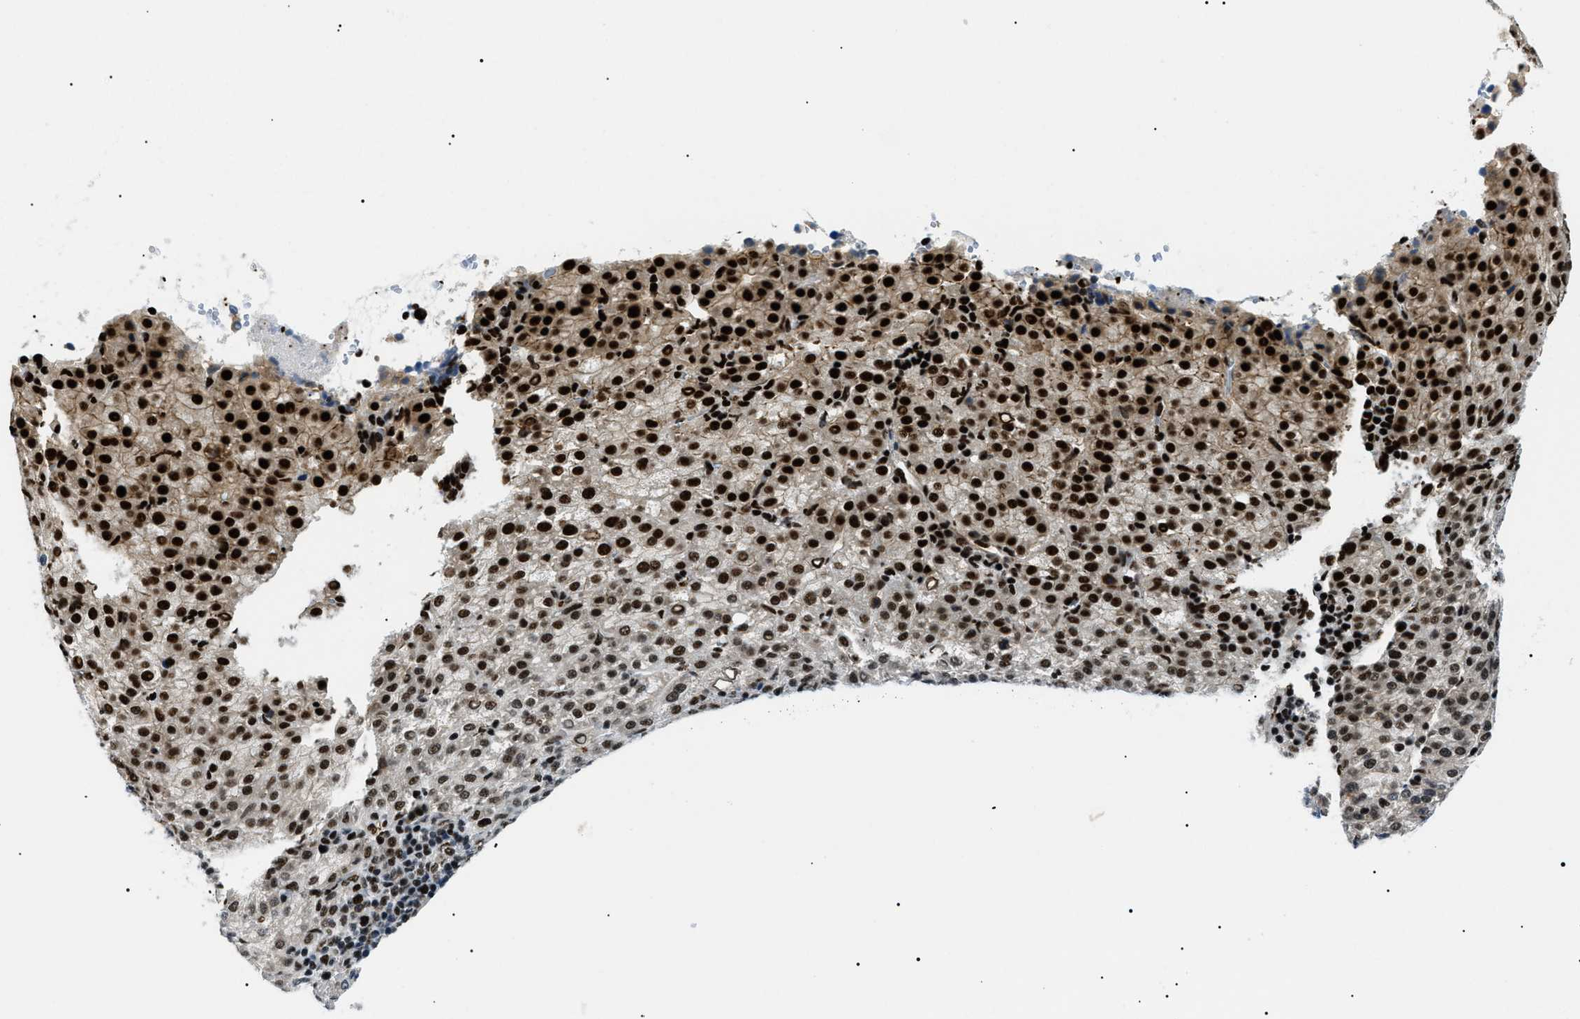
{"staining": {"intensity": "strong", "quantity": ">75%", "location": "cytoplasmic/membranous,nuclear"}, "tissue": "liver cancer", "cell_type": "Tumor cells", "image_type": "cancer", "snomed": [{"axis": "morphology", "description": "Carcinoma, Hepatocellular, NOS"}, {"axis": "topography", "description": "Liver"}], "caption": "Immunohistochemical staining of human liver cancer reveals high levels of strong cytoplasmic/membranous and nuclear staining in about >75% of tumor cells. The staining was performed using DAB (3,3'-diaminobenzidine), with brown indicating positive protein expression. Nuclei are stained blue with hematoxylin.", "gene": "CWC25", "patient": {"sex": "female", "age": 58}}